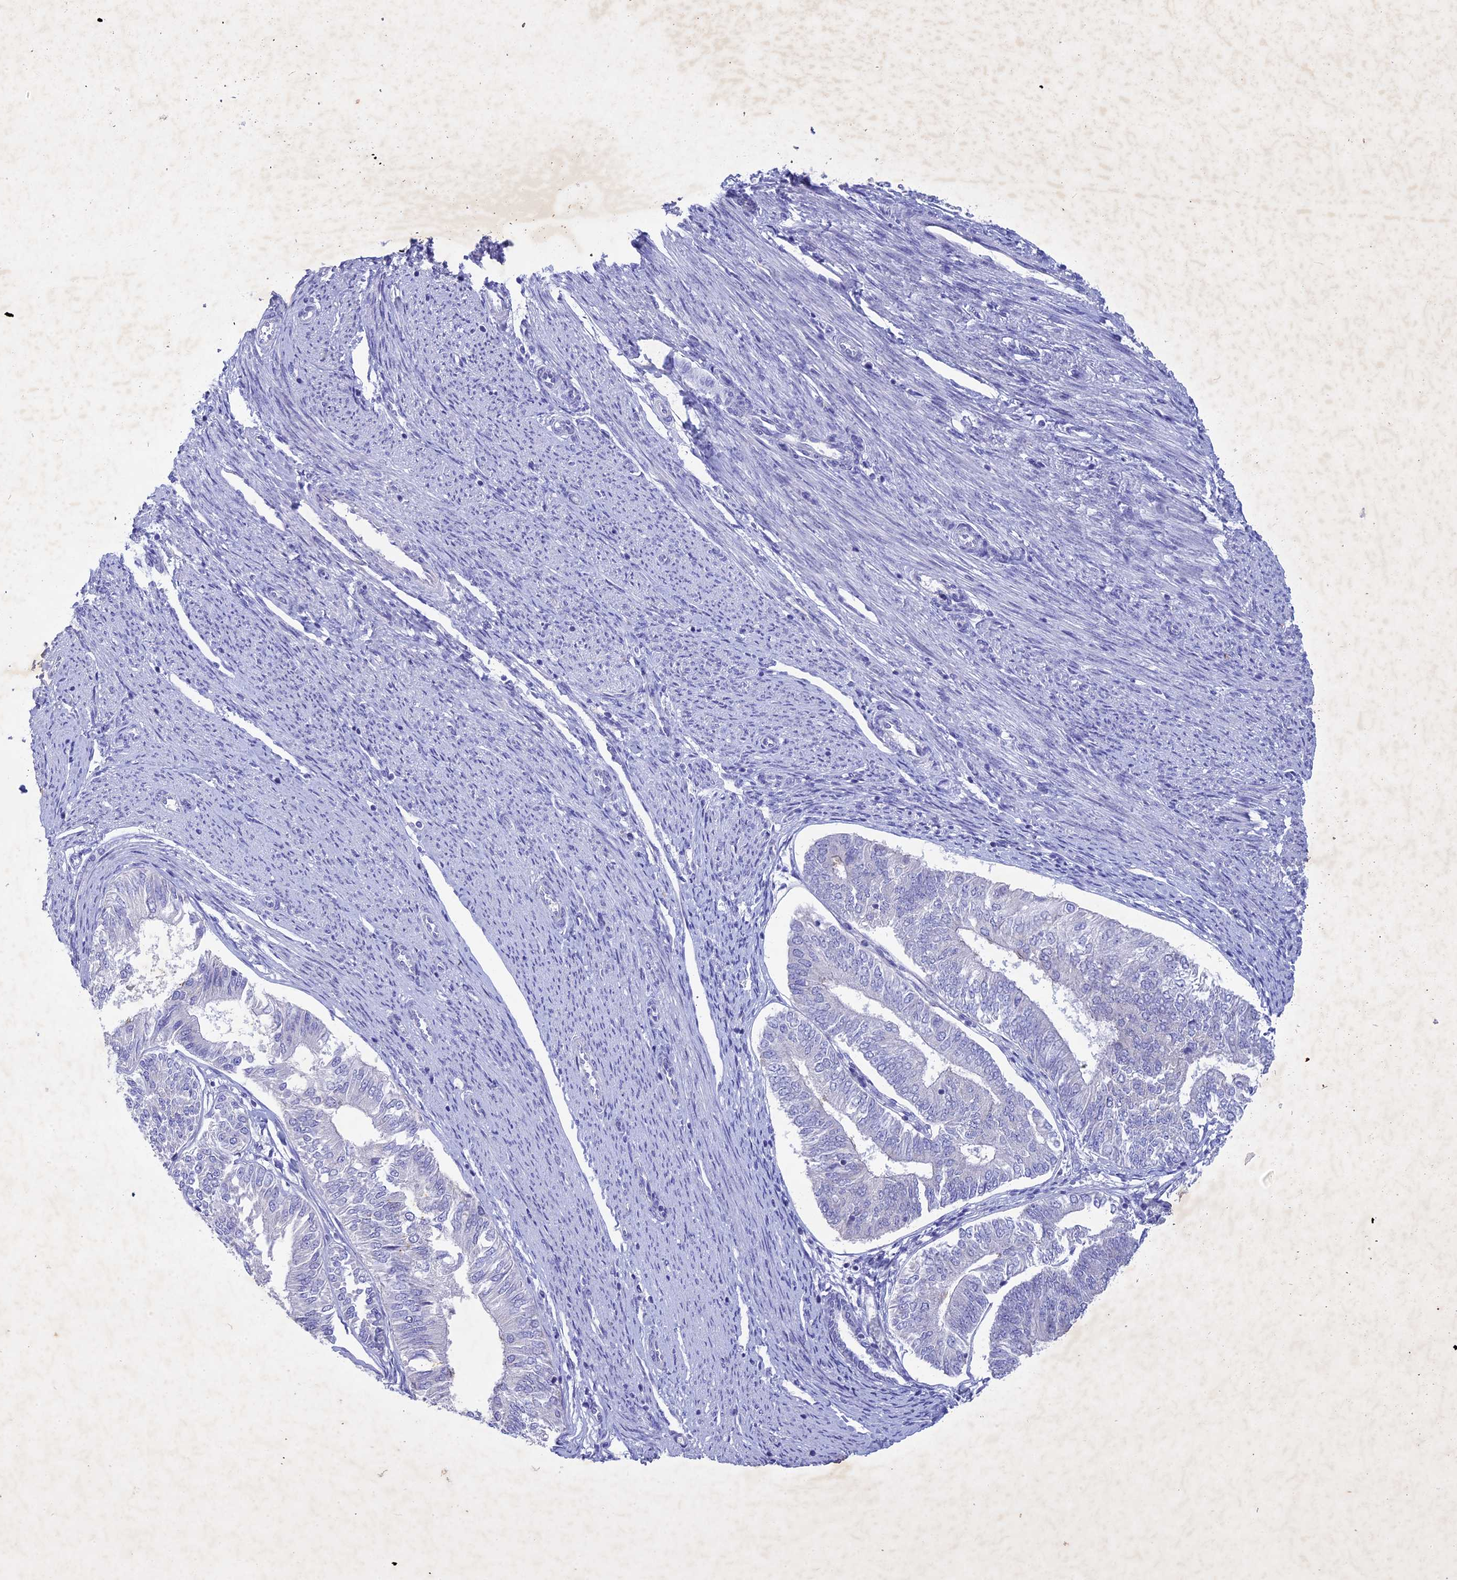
{"staining": {"intensity": "negative", "quantity": "none", "location": "none"}, "tissue": "endometrial cancer", "cell_type": "Tumor cells", "image_type": "cancer", "snomed": [{"axis": "morphology", "description": "Adenocarcinoma, NOS"}, {"axis": "topography", "description": "Endometrium"}], "caption": "The image reveals no staining of tumor cells in endometrial cancer. Nuclei are stained in blue.", "gene": "BTBD19", "patient": {"sex": "female", "age": 58}}